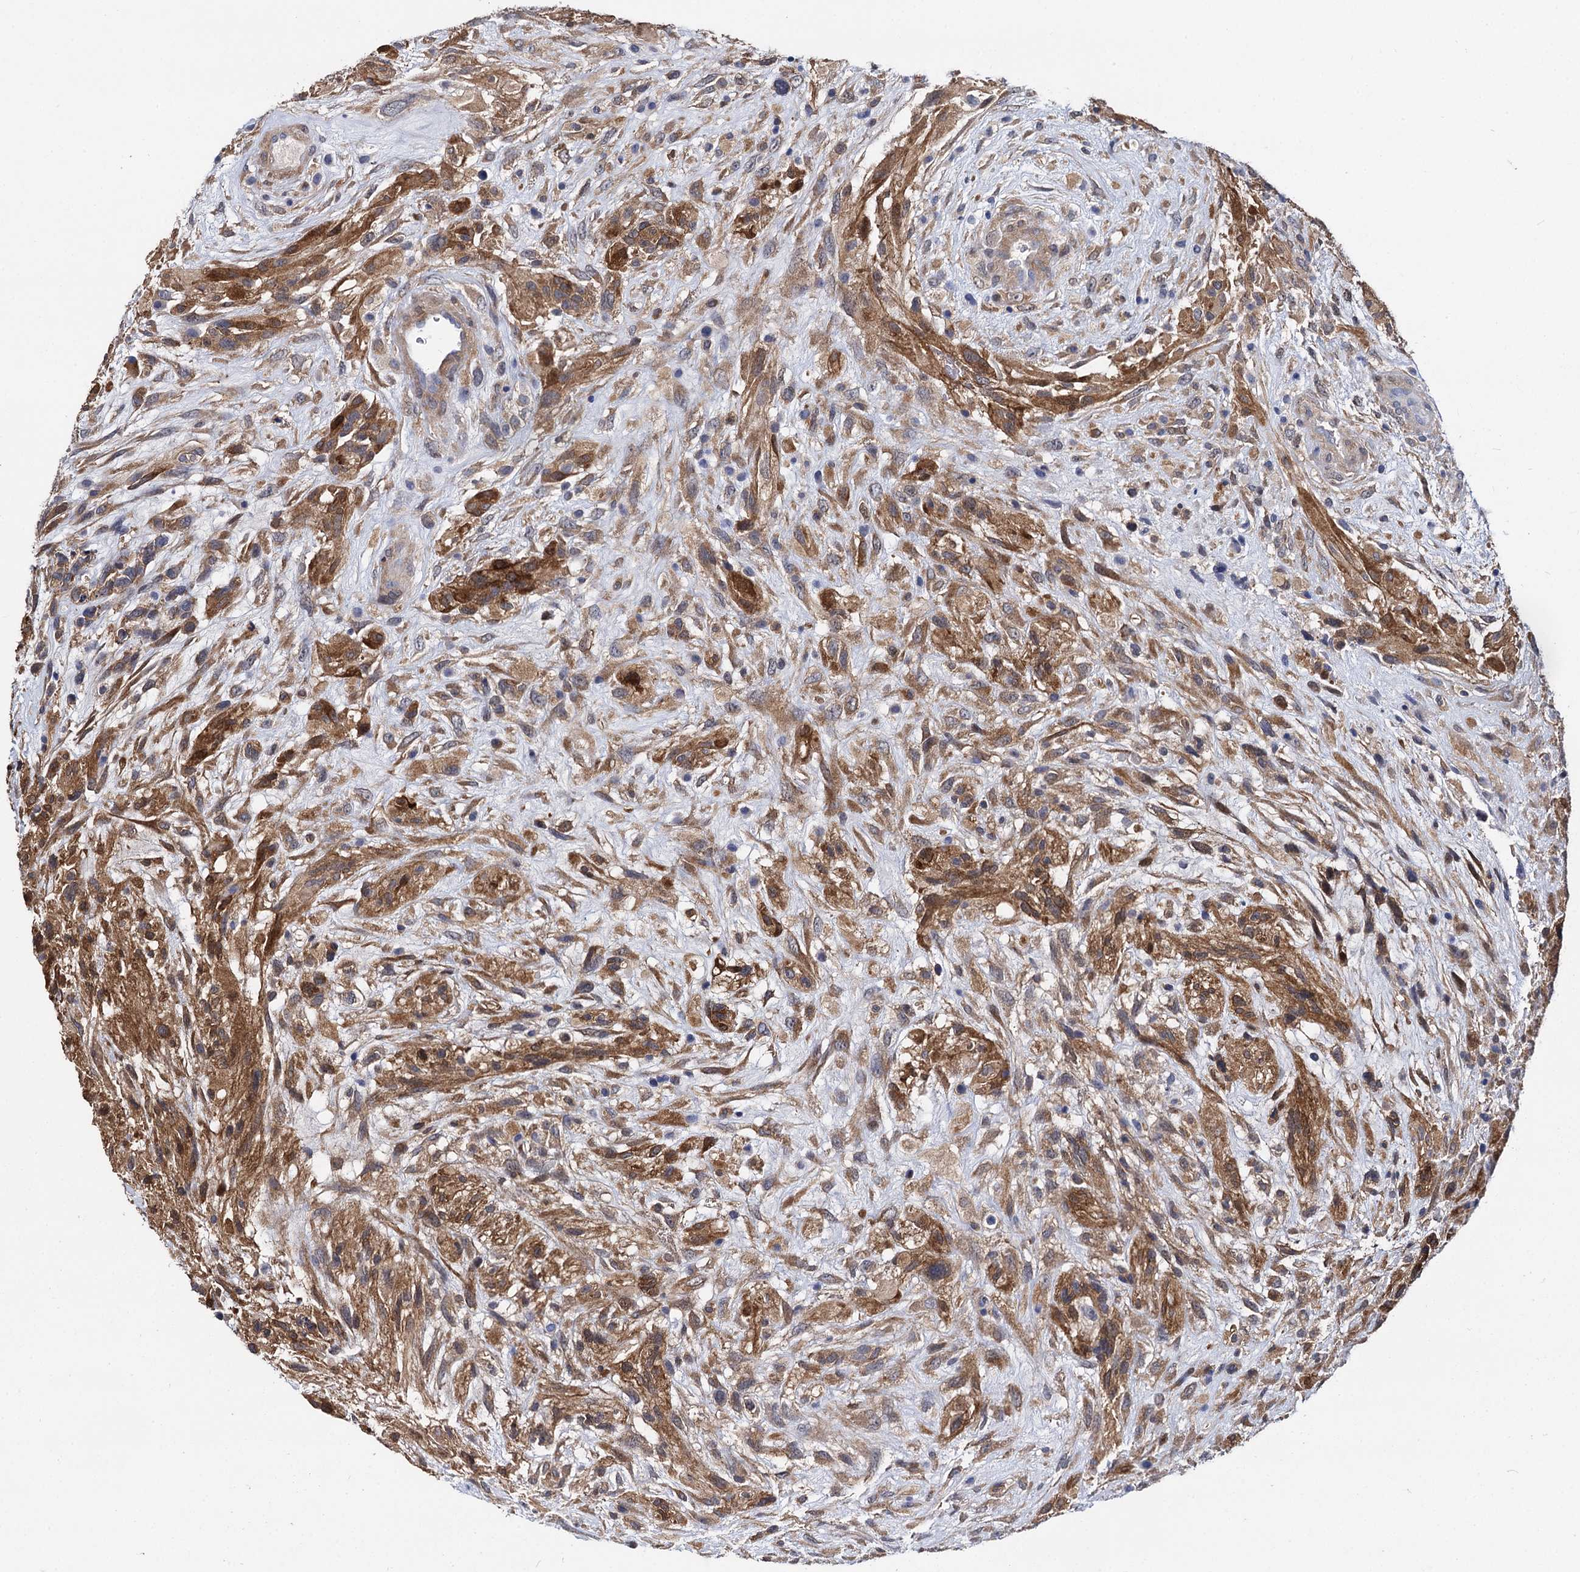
{"staining": {"intensity": "moderate", "quantity": ">75%", "location": "cytoplasmic/membranous"}, "tissue": "glioma", "cell_type": "Tumor cells", "image_type": "cancer", "snomed": [{"axis": "morphology", "description": "Glioma, malignant, High grade"}, {"axis": "topography", "description": "Brain"}], "caption": "There is medium levels of moderate cytoplasmic/membranous positivity in tumor cells of glioma, as demonstrated by immunohistochemical staining (brown color).", "gene": "GSTM3", "patient": {"sex": "male", "age": 61}}